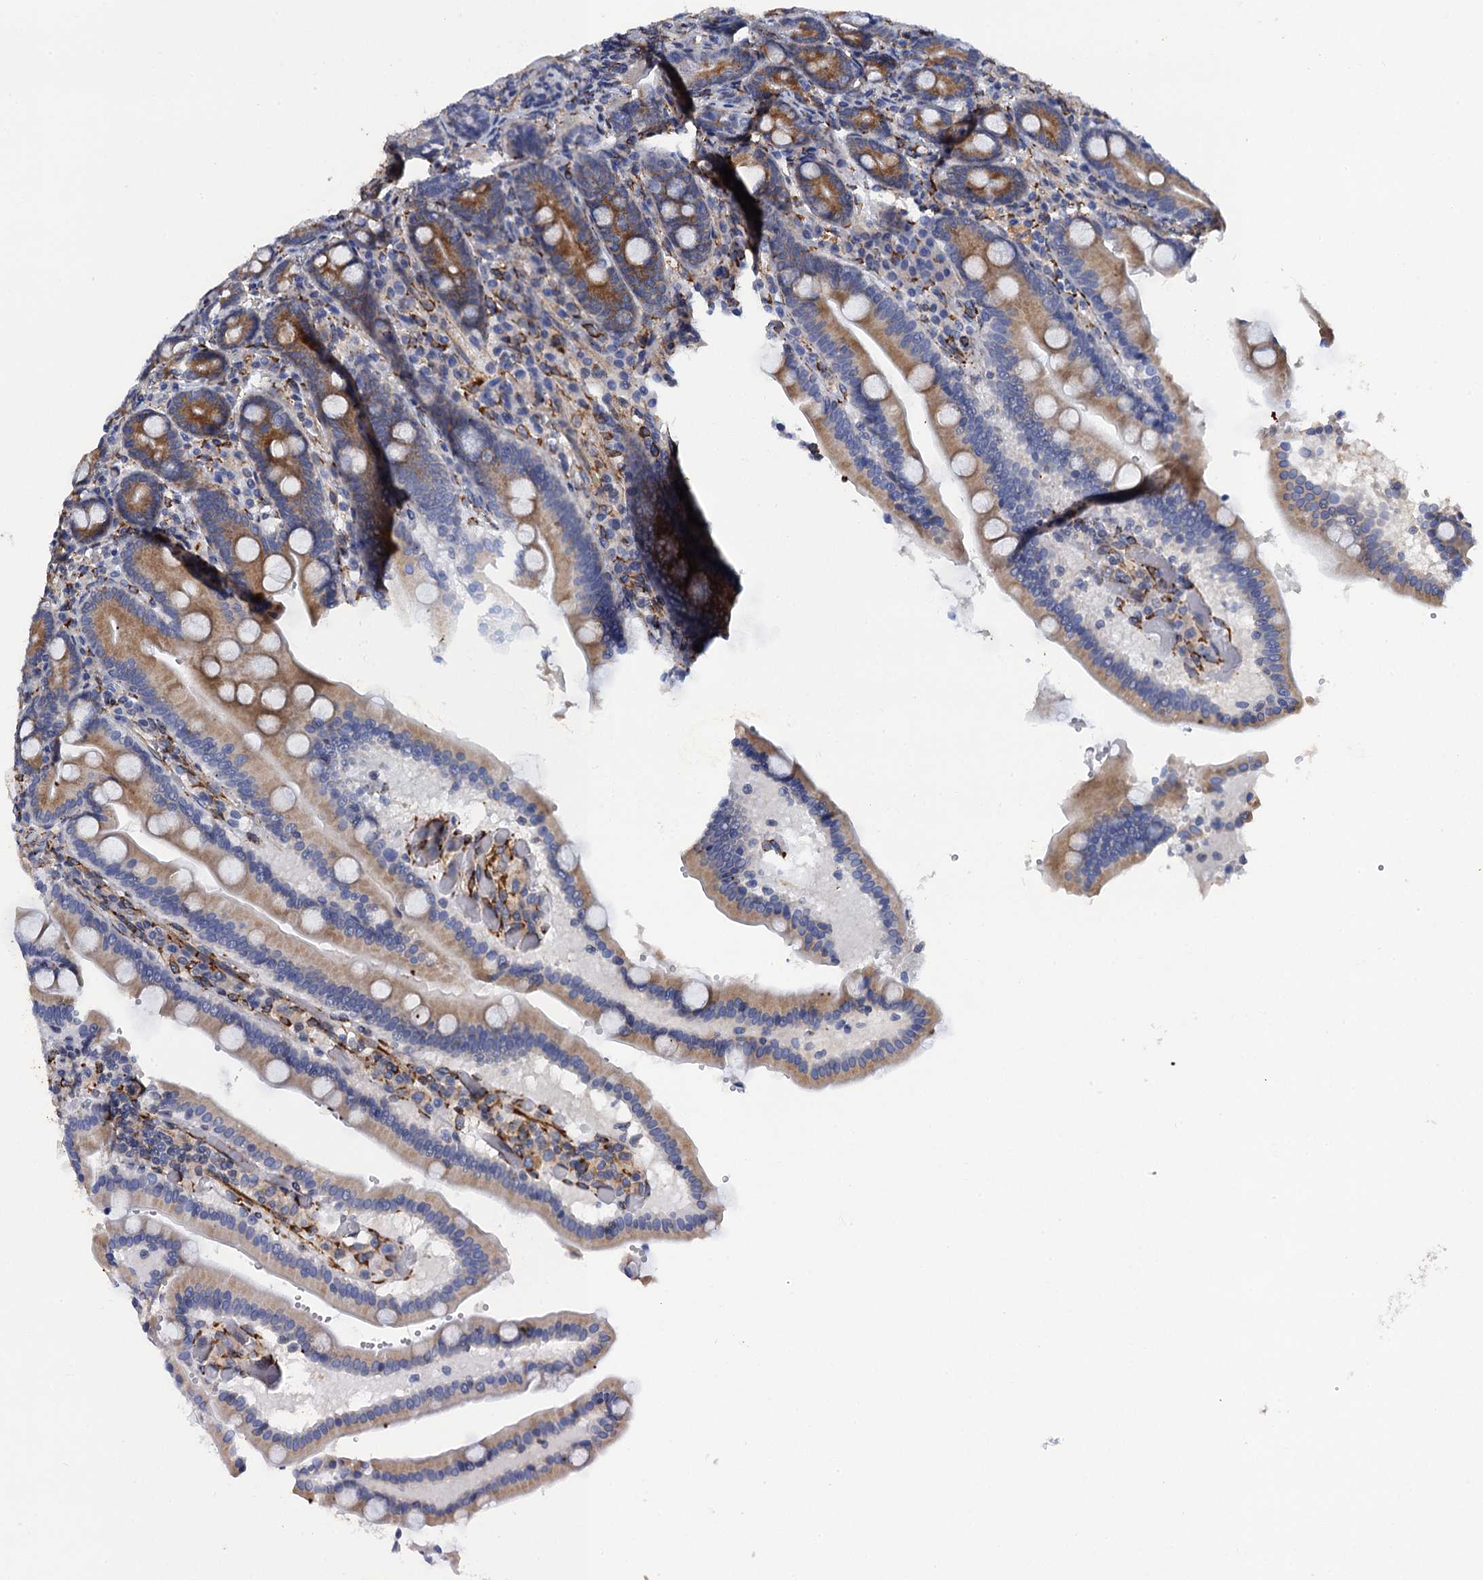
{"staining": {"intensity": "moderate", "quantity": ">75%", "location": "cytoplasmic/membranous"}, "tissue": "duodenum", "cell_type": "Glandular cells", "image_type": "normal", "snomed": [{"axis": "morphology", "description": "Normal tissue, NOS"}, {"axis": "topography", "description": "Duodenum"}], "caption": "Immunohistochemistry (DAB) staining of benign duodenum demonstrates moderate cytoplasmic/membranous protein positivity in about >75% of glandular cells.", "gene": "POGLUT3", "patient": {"sex": "female", "age": 62}}